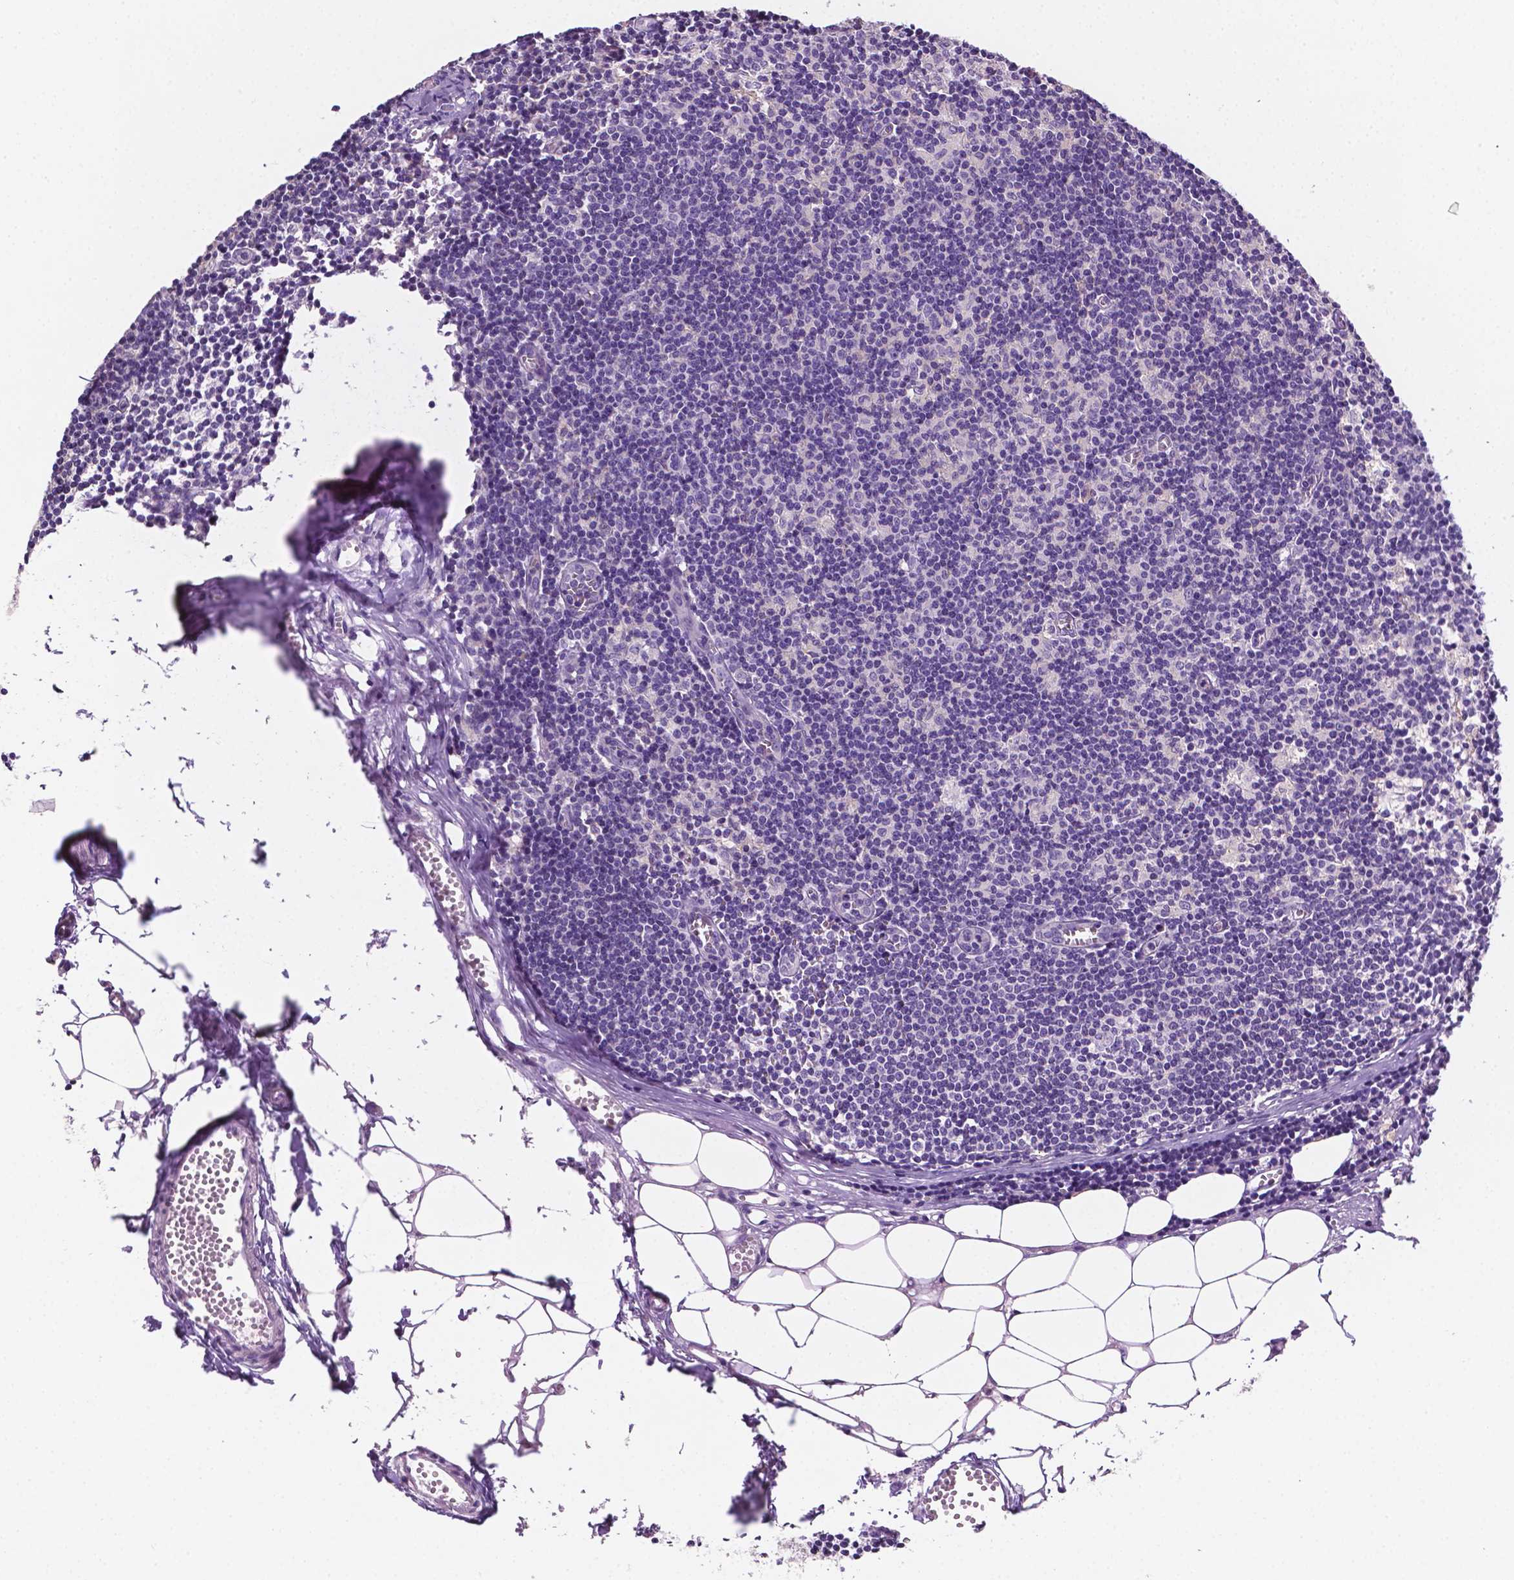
{"staining": {"intensity": "negative", "quantity": "none", "location": "none"}, "tissue": "lymph node", "cell_type": "Germinal center cells", "image_type": "normal", "snomed": [{"axis": "morphology", "description": "Normal tissue, NOS"}, {"axis": "topography", "description": "Lymph node"}], "caption": "Protein analysis of unremarkable lymph node reveals no significant staining in germinal center cells.", "gene": "EGFR", "patient": {"sex": "female", "age": 52}}